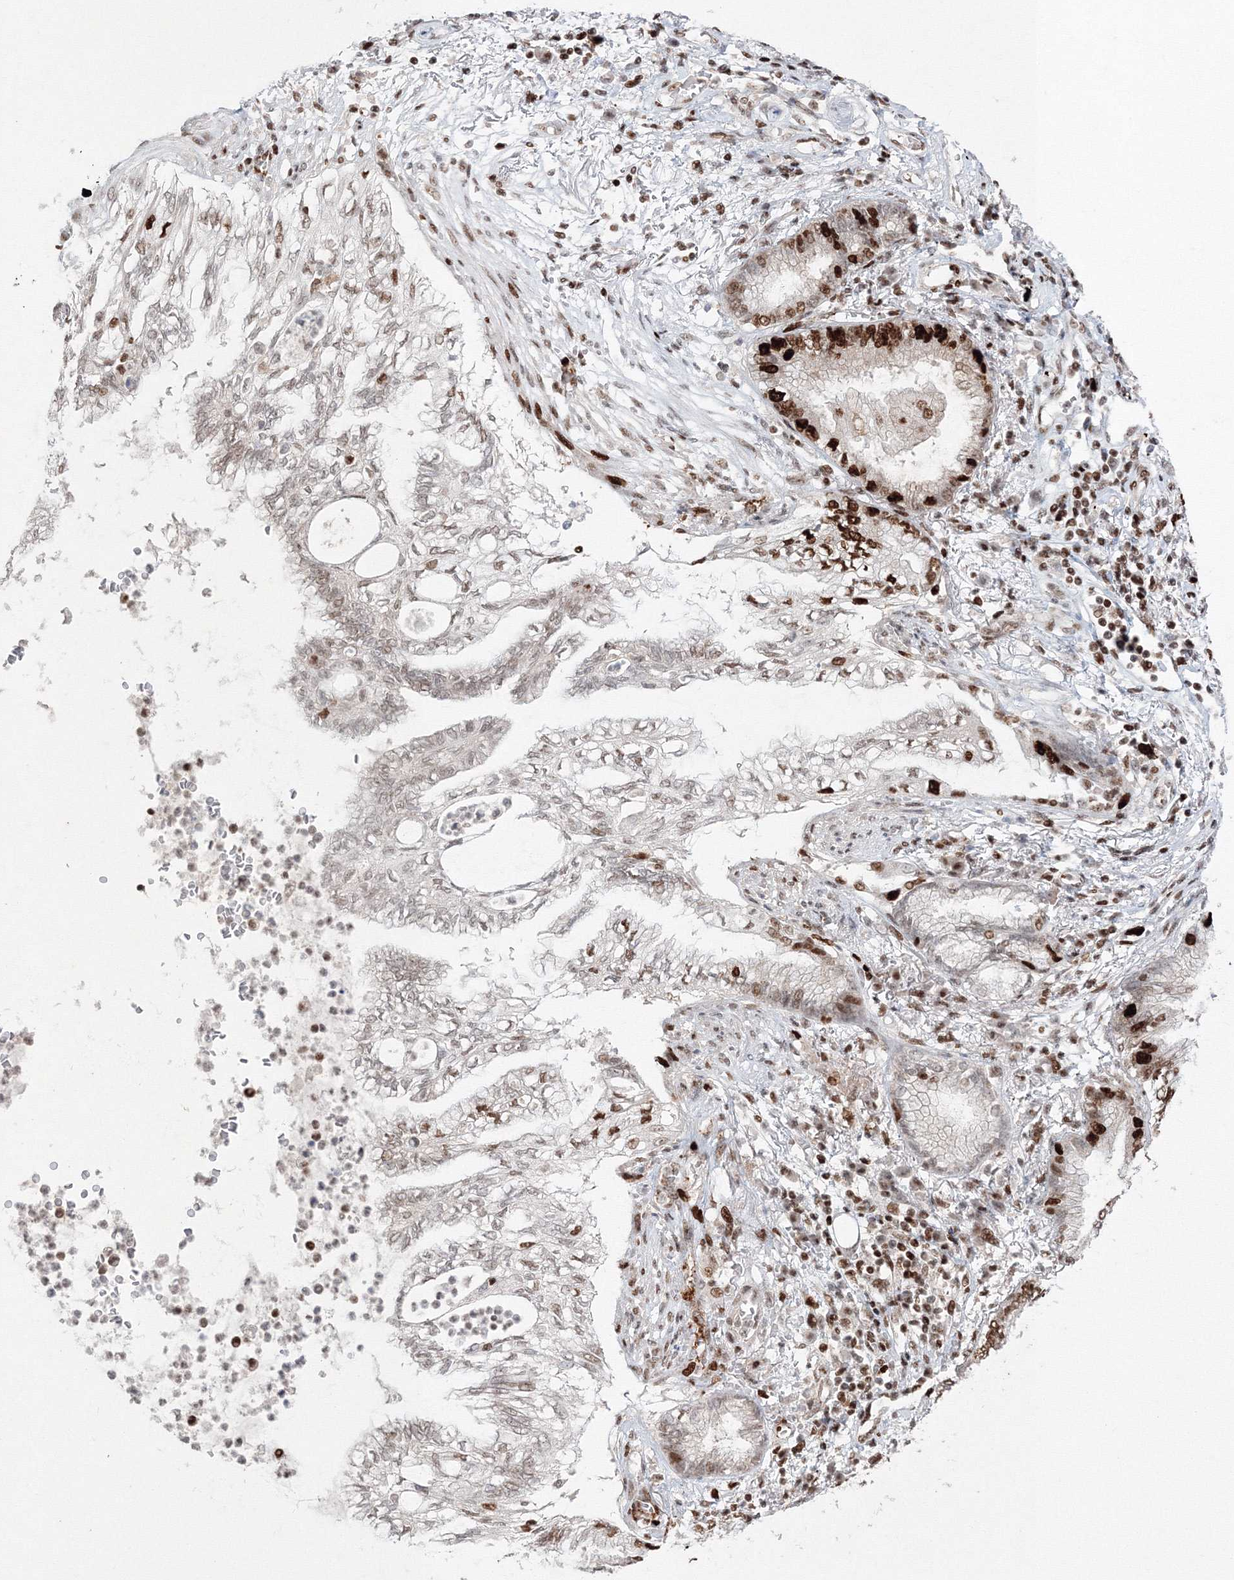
{"staining": {"intensity": "strong", "quantity": "<25%", "location": "nuclear"}, "tissue": "lung cancer", "cell_type": "Tumor cells", "image_type": "cancer", "snomed": [{"axis": "morphology", "description": "Adenocarcinoma, NOS"}, {"axis": "topography", "description": "Lung"}], "caption": "The photomicrograph demonstrates a brown stain indicating the presence of a protein in the nuclear of tumor cells in lung cancer (adenocarcinoma).", "gene": "LIG1", "patient": {"sex": "female", "age": 70}}